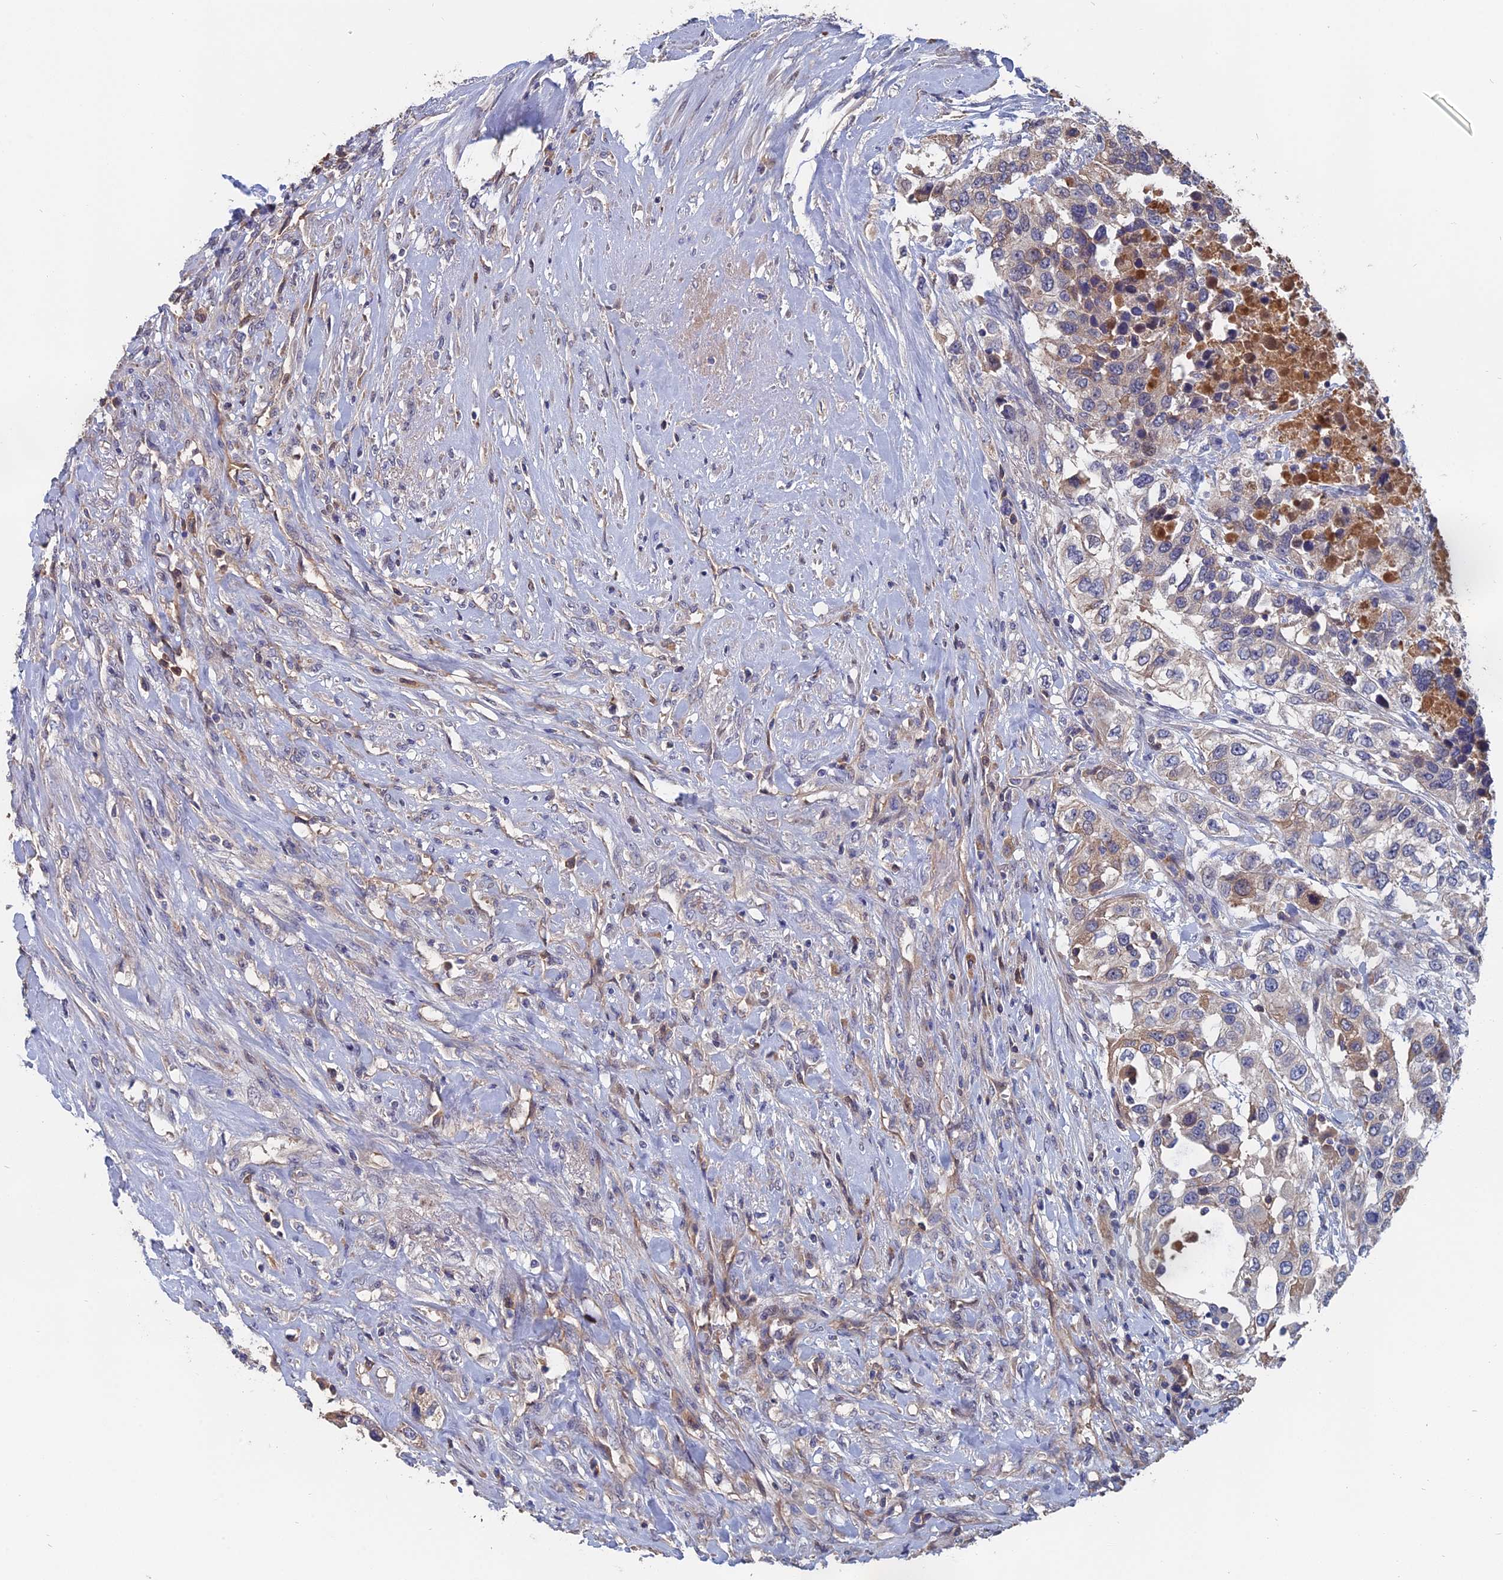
{"staining": {"intensity": "weak", "quantity": "25%-75%", "location": "cytoplasmic/membranous"}, "tissue": "urothelial cancer", "cell_type": "Tumor cells", "image_type": "cancer", "snomed": [{"axis": "morphology", "description": "Urothelial carcinoma, High grade"}, {"axis": "topography", "description": "Urinary bladder"}], "caption": "Immunohistochemical staining of human urothelial carcinoma (high-grade) demonstrates weak cytoplasmic/membranous protein positivity in approximately 25%-75% of tumor cells.", "gene": "SLC33A1", "patient": {"sex": "female", "age": 80}}